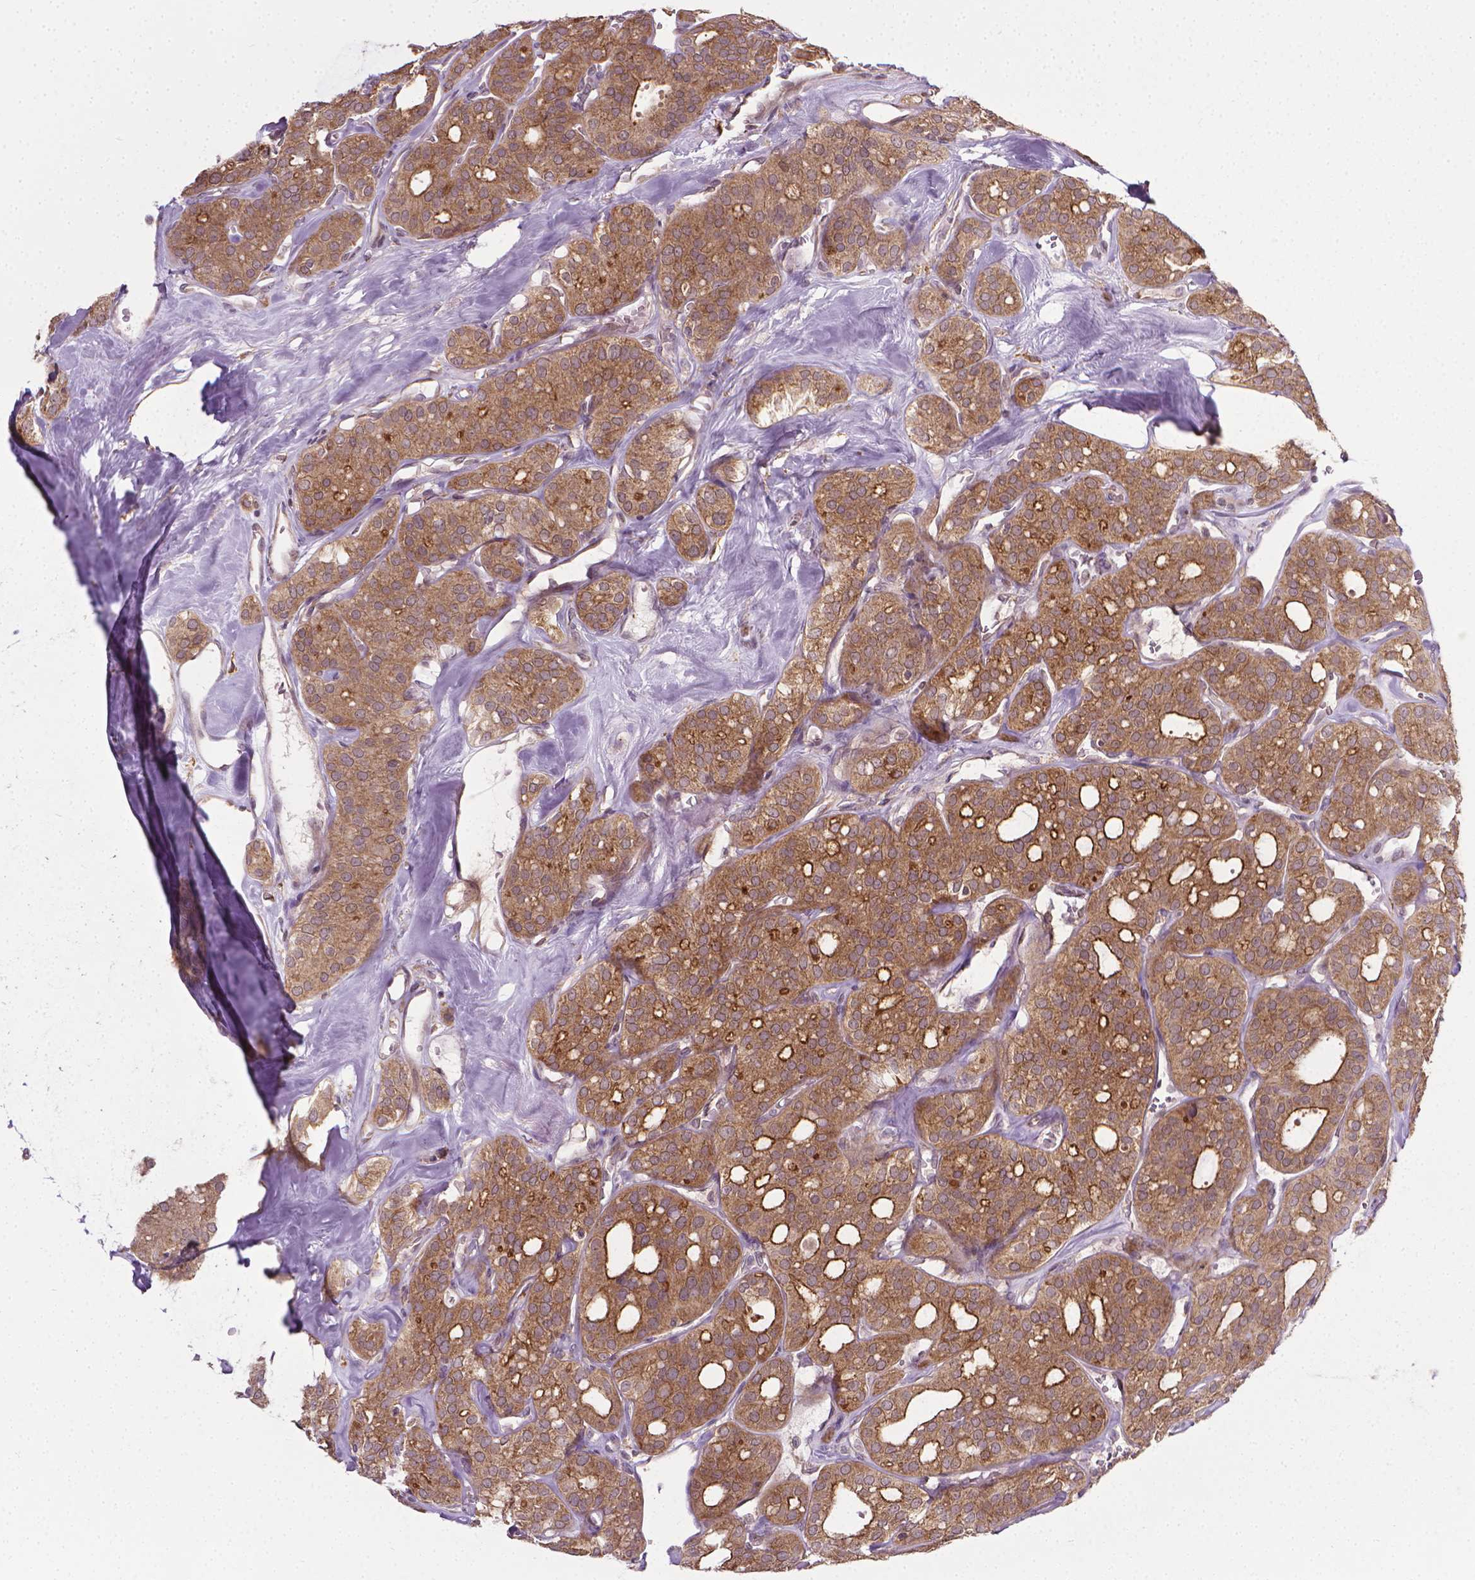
{"staining": {"intensity": "moderate", "quantity": ">75%", "location": "cytoplasmic/membranous"}, "tissue": "thyroid cancer", "cell_type": "Tumor cells", "image_type": "cancer", "snomed": [{"axis": "morphology", "description": "Follicular adenoma carcinoma, NOS"}, {"axis": "topography", "description": "Thyroid gland"}], "caption": "Protein analysis of thyroid follicular adenoma carcinoma tissue reveals moderate cytoplasmic/membranous staining in about >75% of tumor cells. (Brightfield microscopy of DAB IHC at high magnification).", "gene": "PRAG1", "patient": {"sex": "male", "age": 75}}